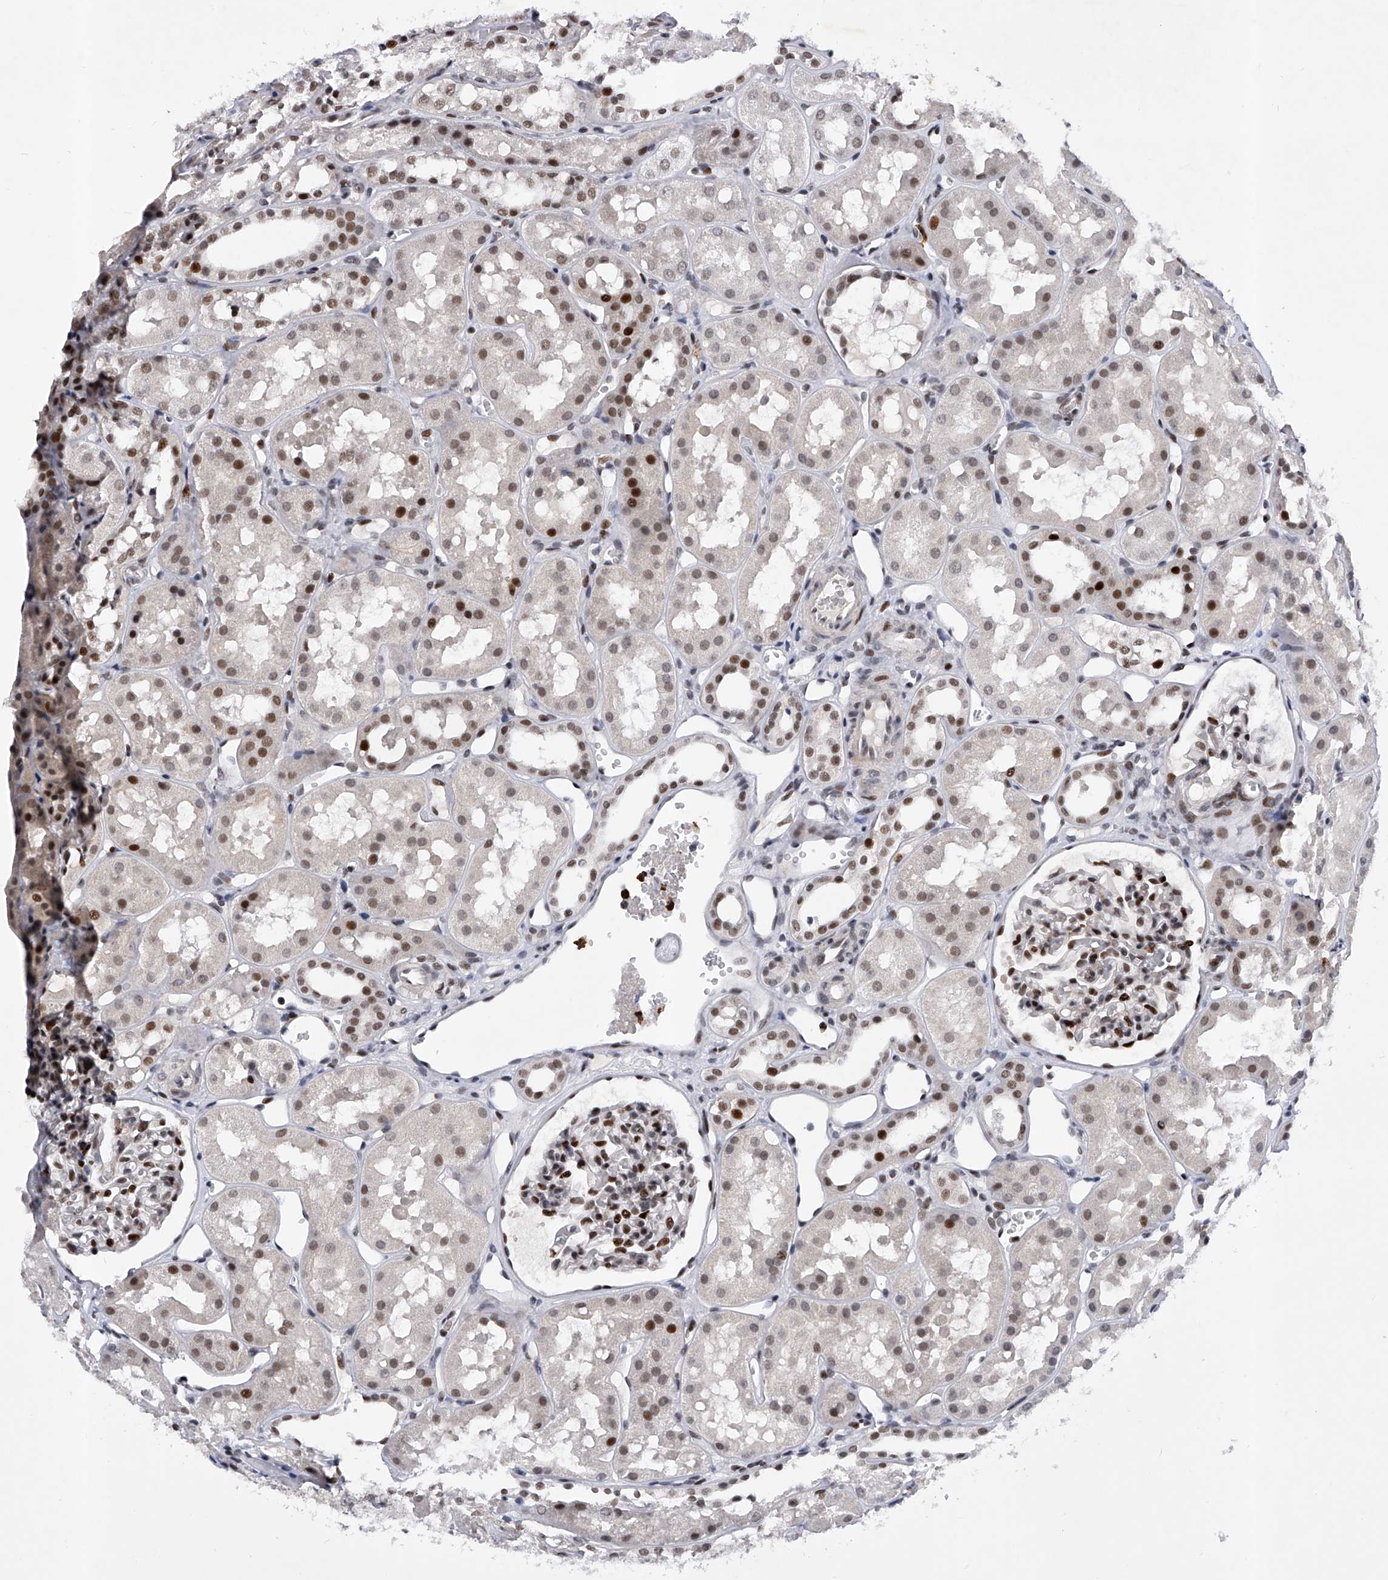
{"staining": {"intensity": "strong", "quantity": "25%-75%", "location": "nuclear"}, "tissue": "kidney", "cell_type": "Cells in glomeruli", "image_type": "normal", "snomed": [{"axis": "morphology", "description": "Normal tissue, NOS"}, {"axis": "topography", "description": "Kidney"}], "caption": "This is a histology image of immunohistochemistry (IHC) staining of normal kidney, which shows strong positivity in the nuclear of cells in glomeruli.", "gene": "TESK2", "patient": {"sex": "male", "age": 16}}